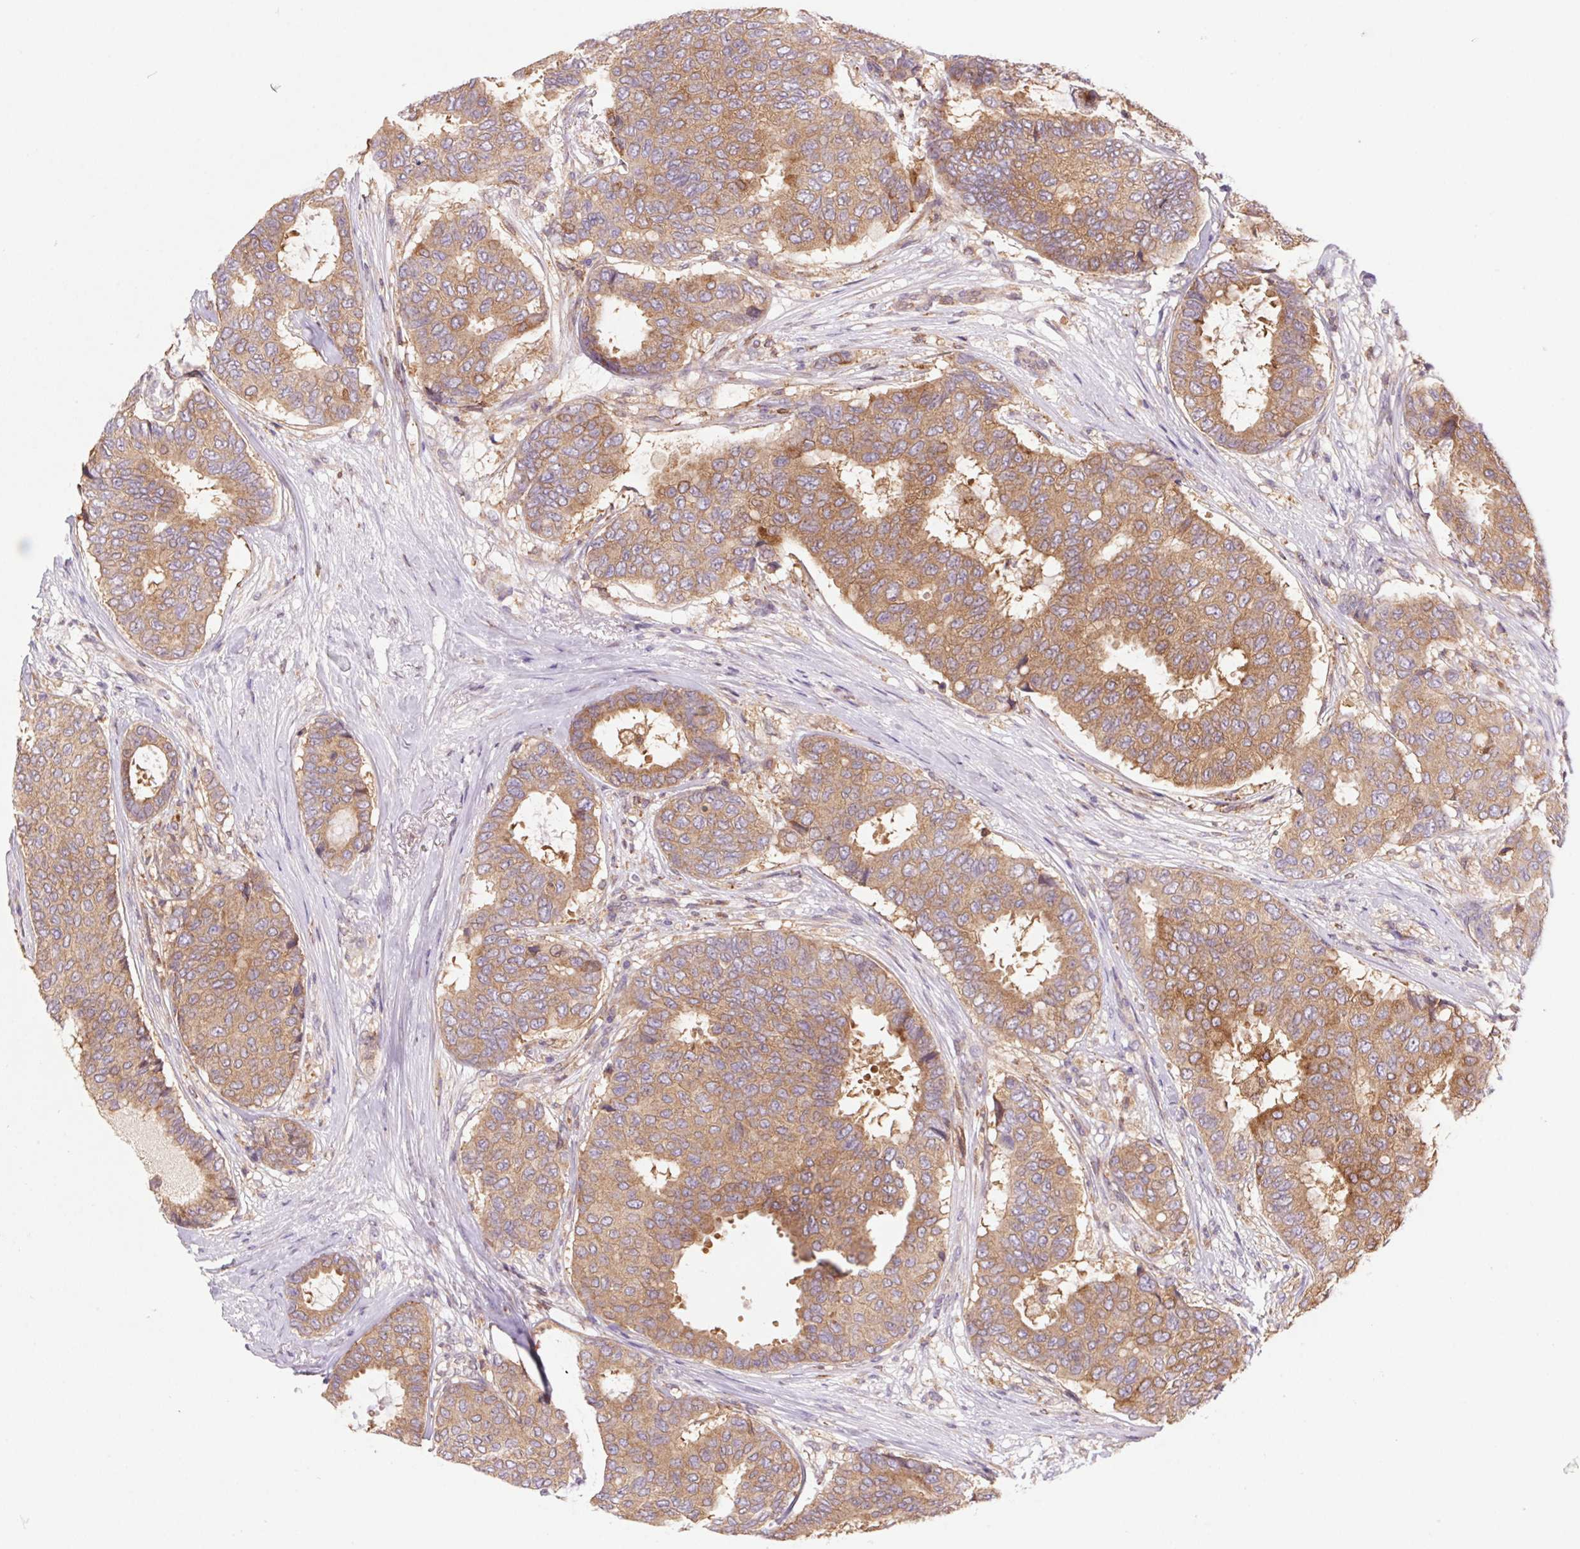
{"staining": {"intensity": "moderate", "quantity": ">75%", "location": "cytoplasmic/membranous"}, "tissue": "breast cancer", "cell_type": "Tumor cells", "image_type": "cancer", "snomed": [{"axis": "morphology", "description": "Duct carcinoma"}, {"axis": "topography", "description": "Breast"}], "caption": "A high-resolution image shows immunohistochemistry (IHC) staining of breast cancer, which shows moderate cytoplasmic/membranous staining in approximately >75% of tumor cells. The protein of interest is shown in brown color, while the nuclei are stained blue.", "gene": "KLHL20", "patient": {"sex": "female", "age": 75}}